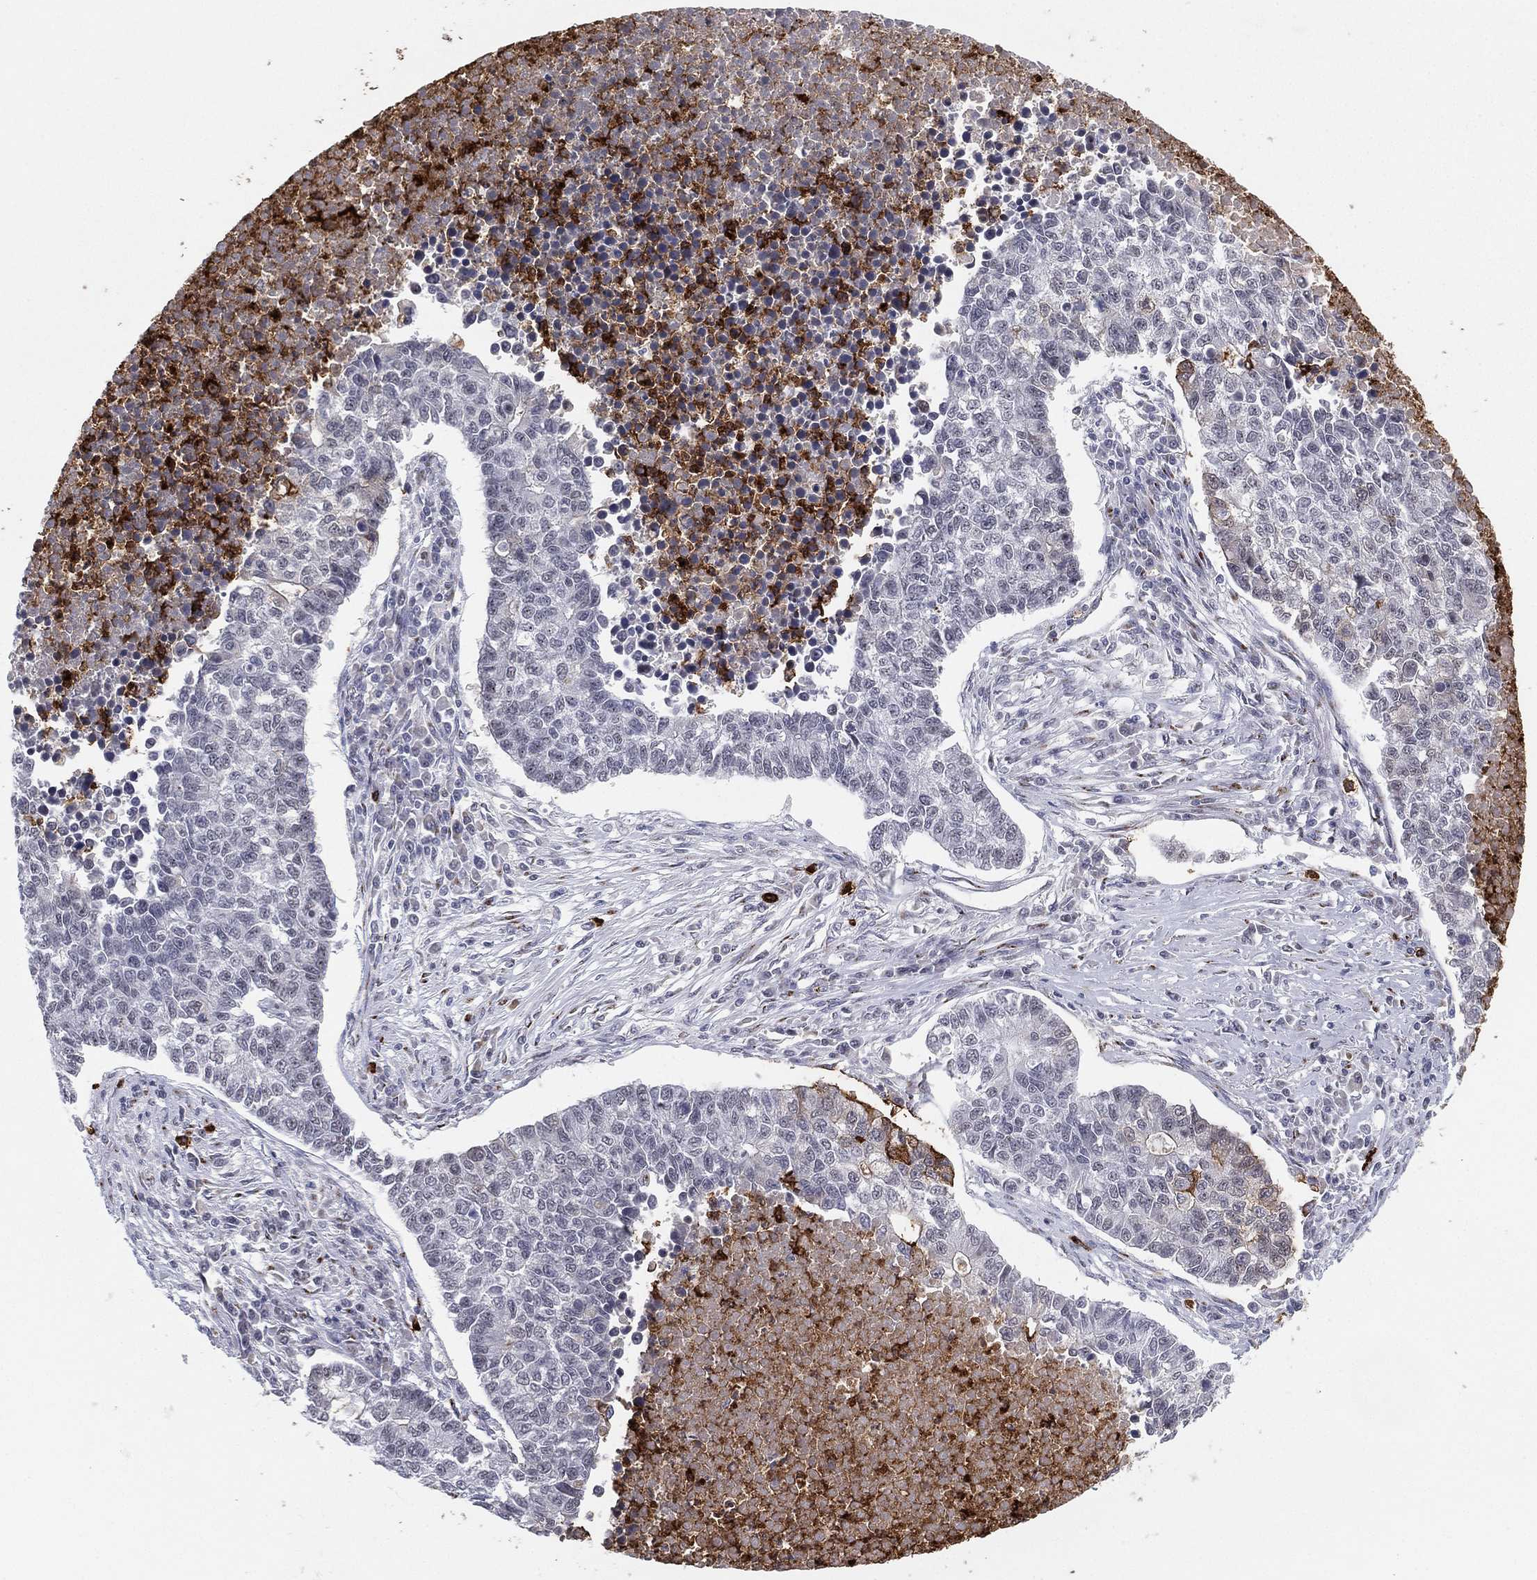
{"staining": {"intensity": "negative", "quantity": "none", "location": "none"}, "tissue": "lung cancer", "cell_type": "Tumor cells", "image_type": "cancer", "snomed": [{"axis": "morphology", "description": "Adenocarcinoma, NOS"}, {"axis": "topography", "description": "Lung"}], "caption": "Tumor cells are negative for brown protein staining in lung adenocarcinoma.", "gene": "CD177", "patient": {"sex": "male", "age": 57}}